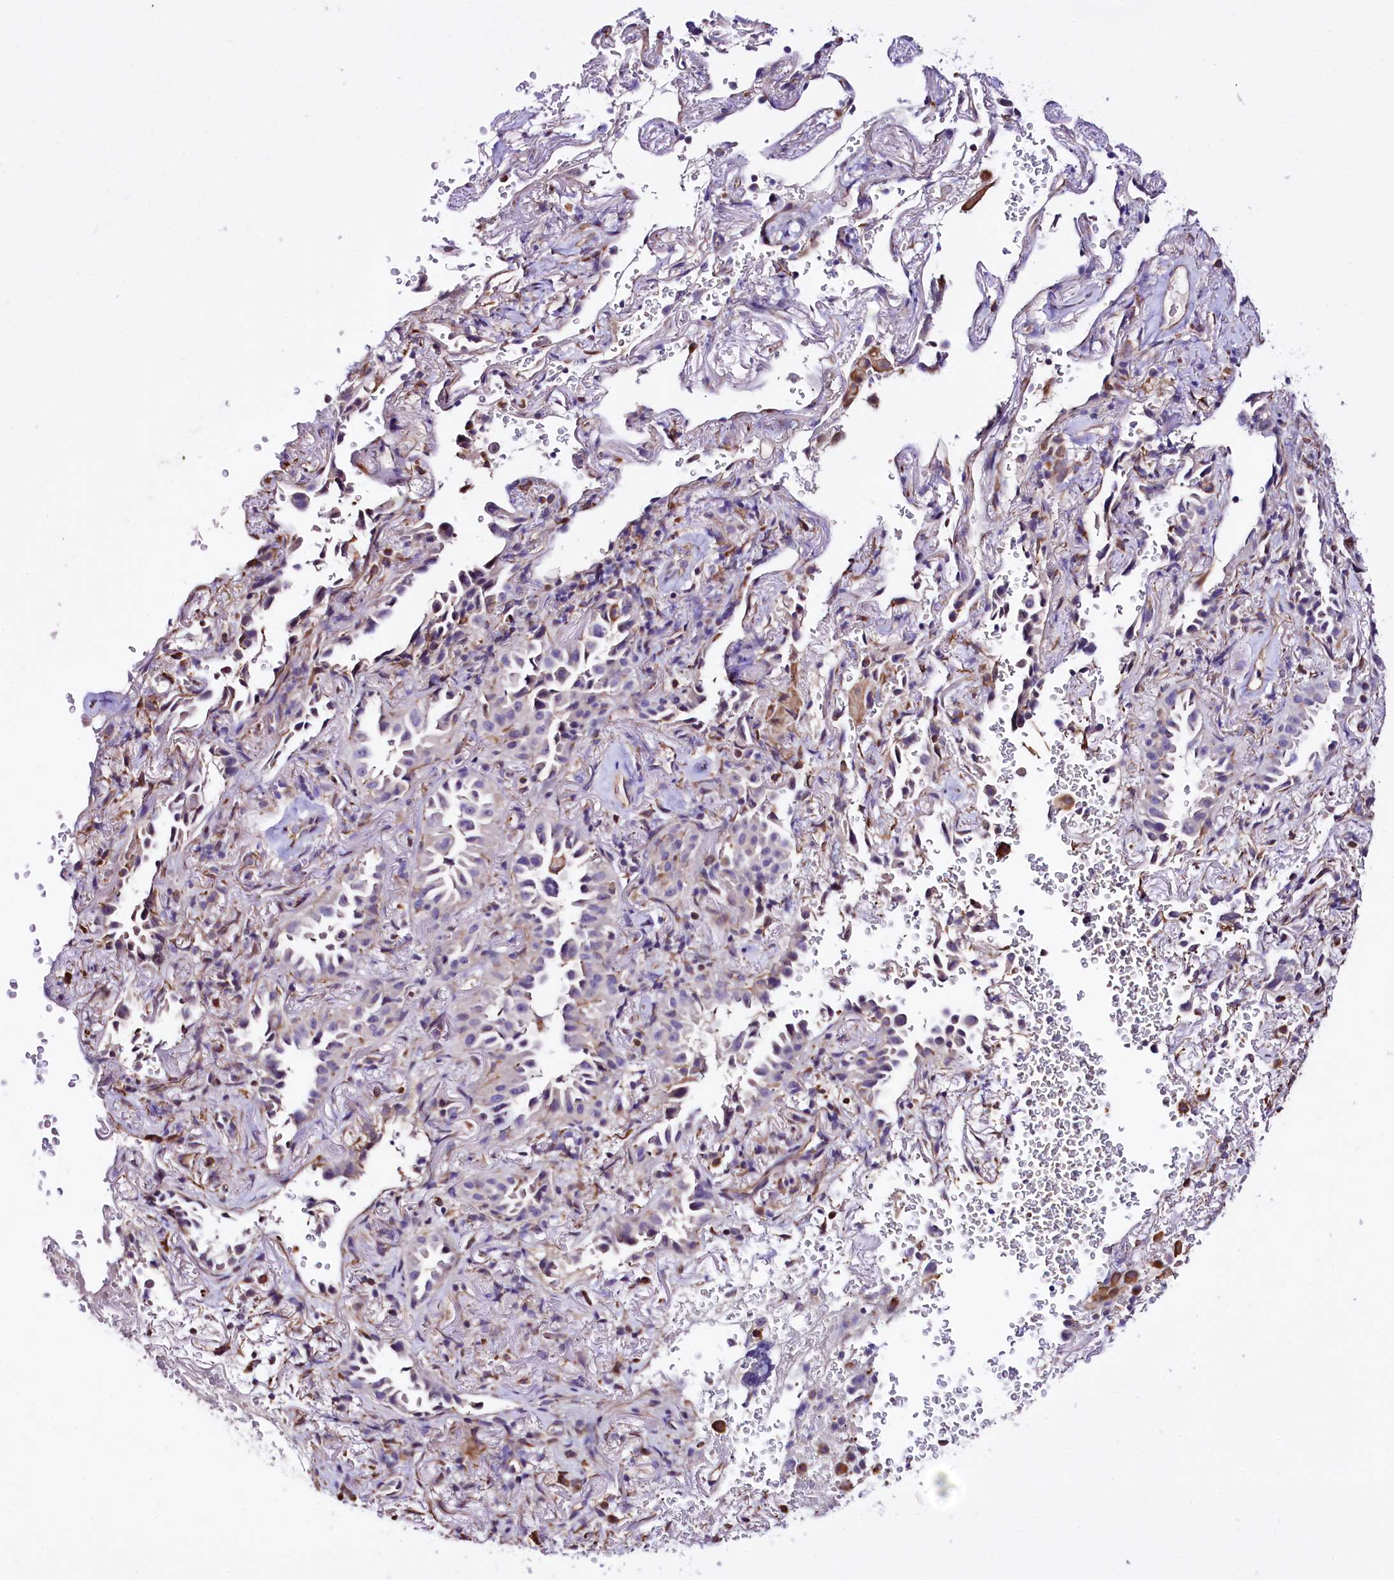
{"staining": {"intensity": "negative", "quantity": "none", "location": "none"}, "tissue": "lung cancer", "cell_type": "Tumor cells", "image_type": "cancer", "snomed": [{"axis": "morphology", "description": "Adenocarcinoma, NOS"}, {"axis": "topography", "description": "Lung"}], "caption": "IHC histopathology image of neoplastic tissue: adenocarcinoma (lung) stained with DAB reveals no significant protein expression in tumor cells.", "gene": "SLC7A1", "patient": {"sex": "female", "age": 69}}